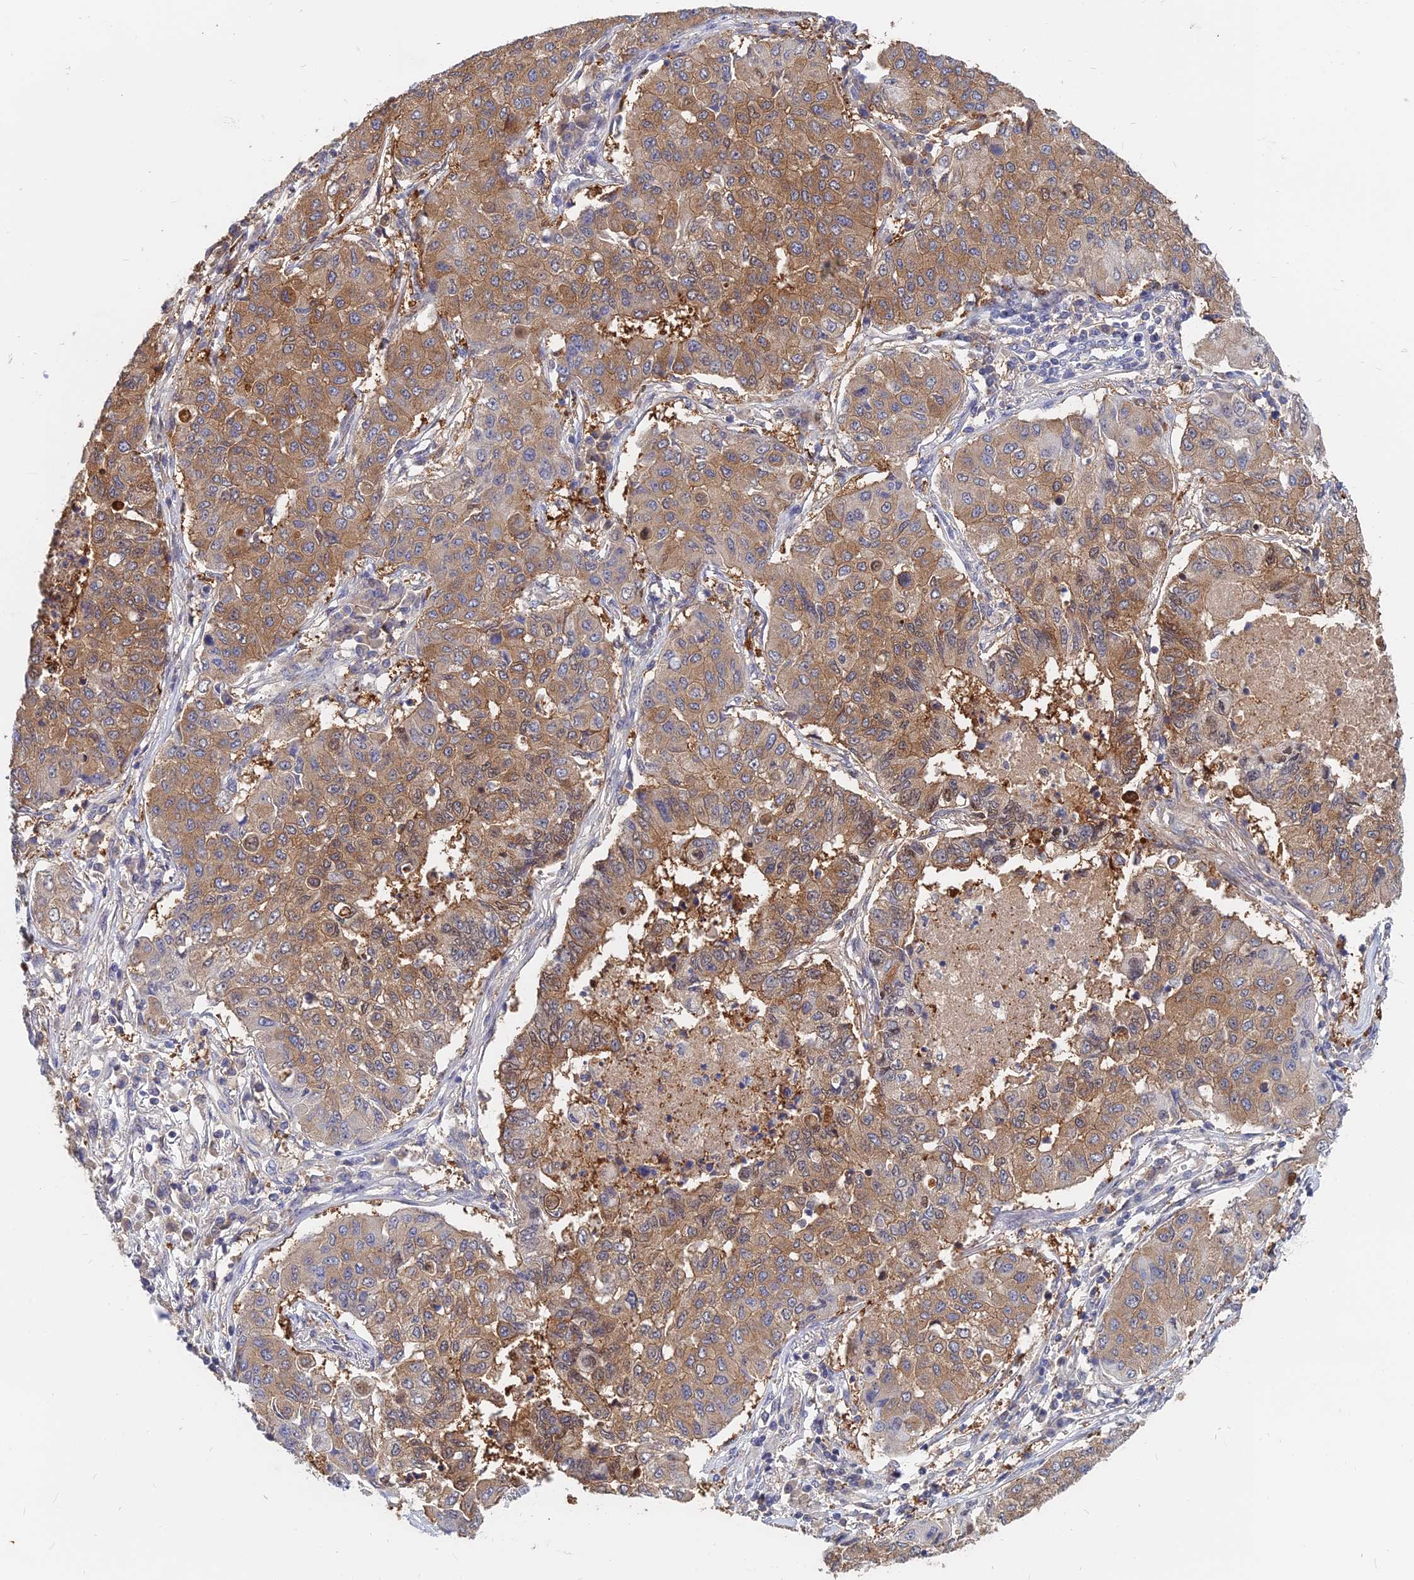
{"staining": {"intensity": "moderate", "quantity": ">75%", "location": "cytoplasmic/membranous"}, "tissue": "lung cancer", "cell_type": "Tumor cells", "image_type": "cancer", "snomed": [{"axis": "morphology", "description": "Squamous cell carcinoma, NOS"}, {"axis": "topography", "description": "Lung"}], "caption": "Immunohistochemistry (IHC) photomicrograph of neoplastic tissue: lung squamous cell carcinoma stained using immunohistochemistry displays medium levels of moderate protein expression localized specifically in the cytoplasmic/membranous of tumor cells, appearing as a cytoplasmic/membranous brown color.", "gene": "B3GALT4", "patient": {"sex": "male", "age": 74}}